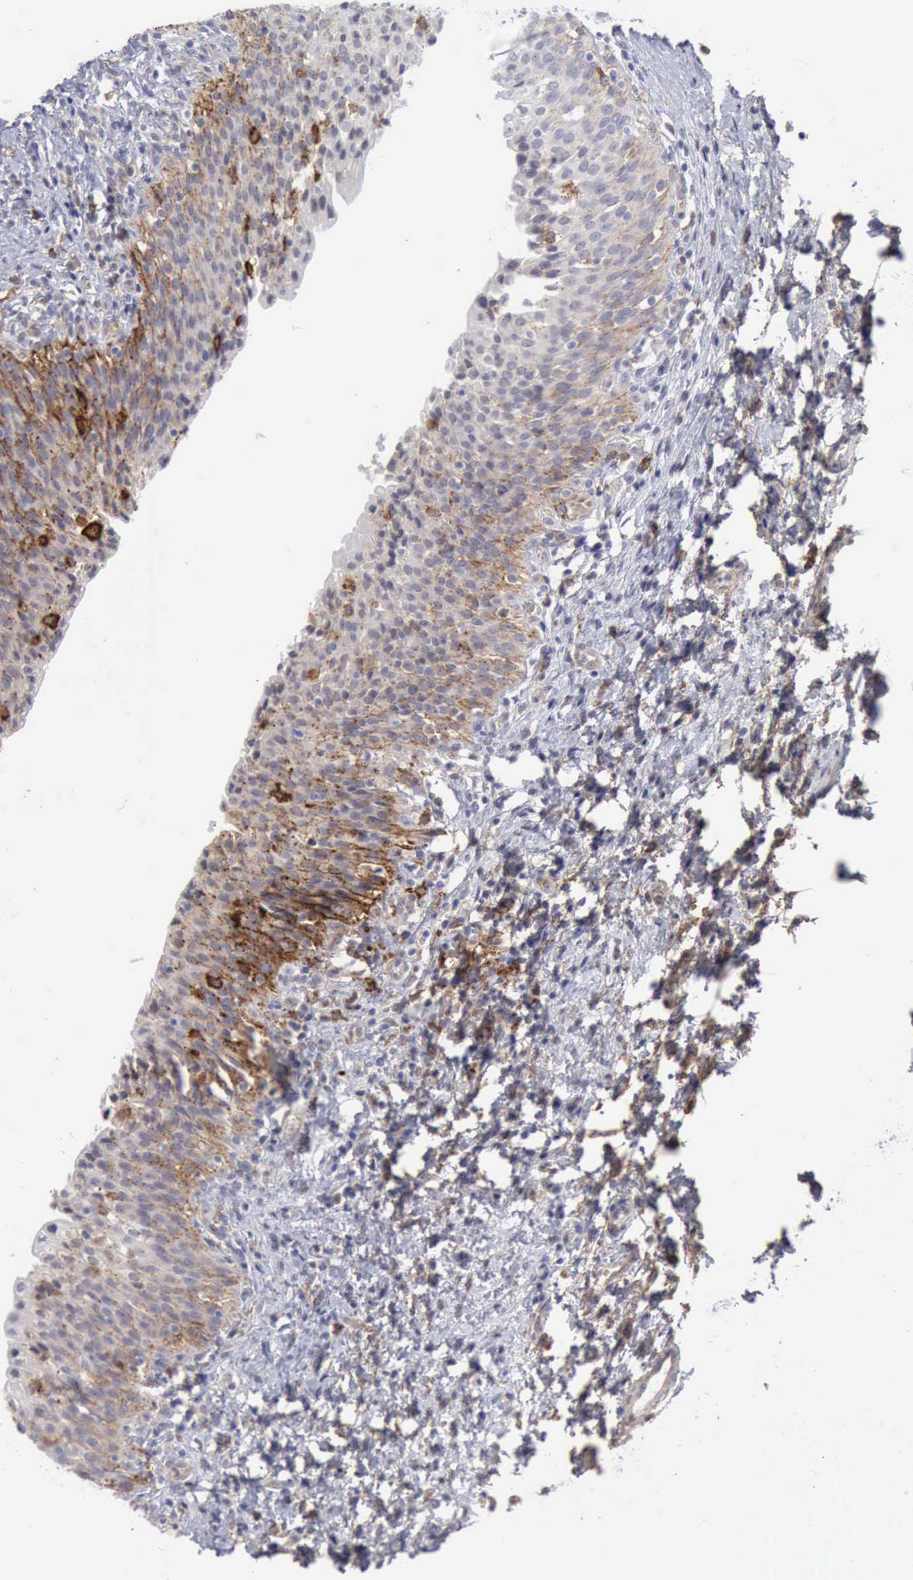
{"staining": {"intensity": "moderate", "quantity": "25%-75%", "location": "cytoplasmic/membranous"}, "tissue": "urinary bladder", "cell_type": "Urothelial cells", "image_type": "normal", "snomed": [{"axis": "morphology", "description": "Normal tissue, NOS"}, {"axis": "topography", "description": "Urinary bladder"}], "caption": "An IHC histopathology image of benign tissue is shown. Protein staining in brown highlights moderate cytoplasmic/membranous positivity in urinary bladder within urothelial cells. (brown staining indicates protein expression, while blue staining denotes nuclei).", "gene": "TFRC", "patient": {"sex": "male", "age": 51}}